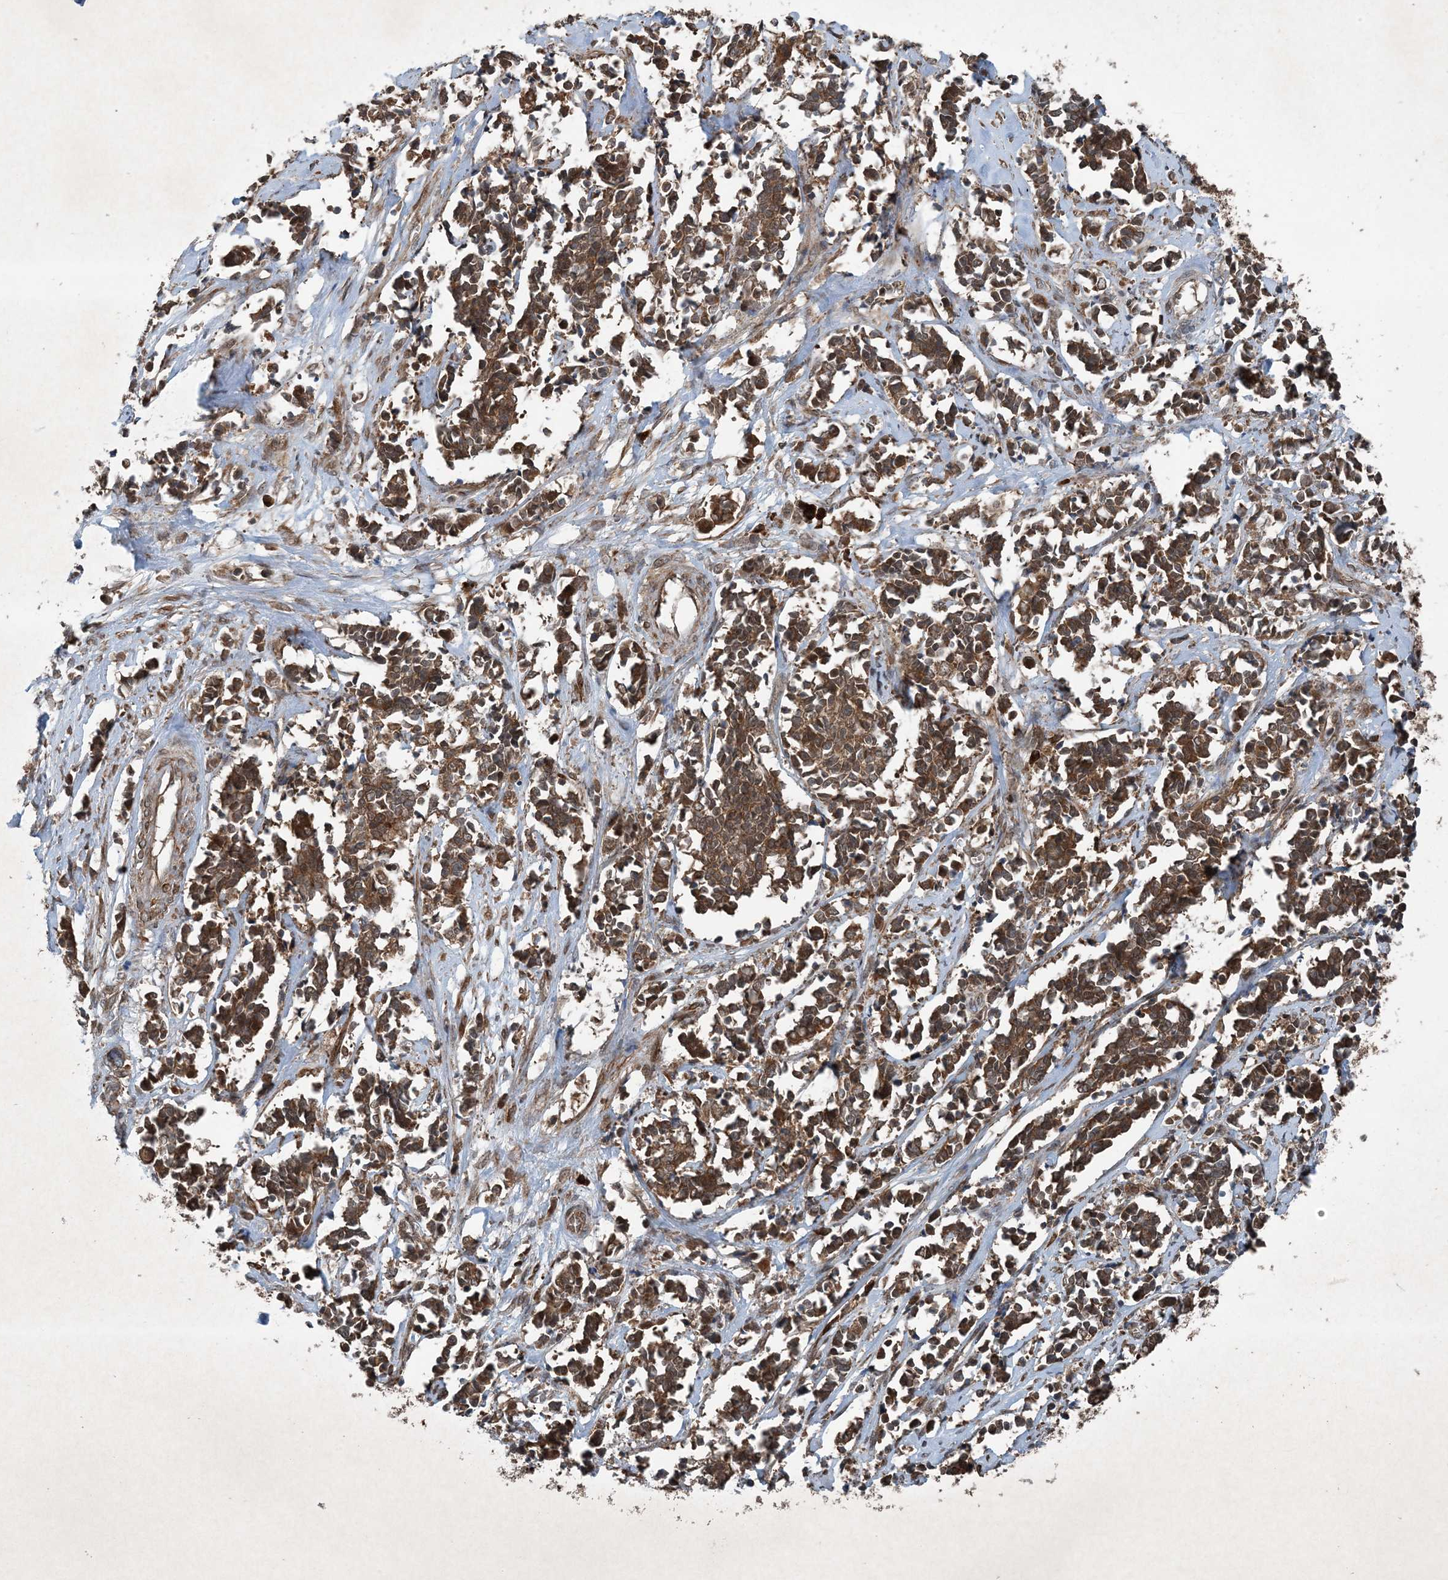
{"staining": {"intensity": "moderate", "quantity": ">75%", "location": "cytoplasmic/membranous"}, "tissue": "cervical cancer", "cell_type": "Tumor cells", "image_type": "cancer", "snomed": [{"axis": "morphology", "description": "Squamous cell carcinoma, NOS"}, {"axis": "topography", "description": "Cervix"}], "caption": "IHC staining of cervical cancer, which displays medium levels of moderate cytoplasmic/membranous positivity in about >75% of tumor cells indicating moderate cytoplasmic/membranous protein expression. The staining was performed using DAB (3,3'-diaminobenzidine) (brown) for protein detection and nuclei were counterstained in hematoxylin (blue).", "gene": "GNG5", "patient": {"sex": "female", "age": 35}}